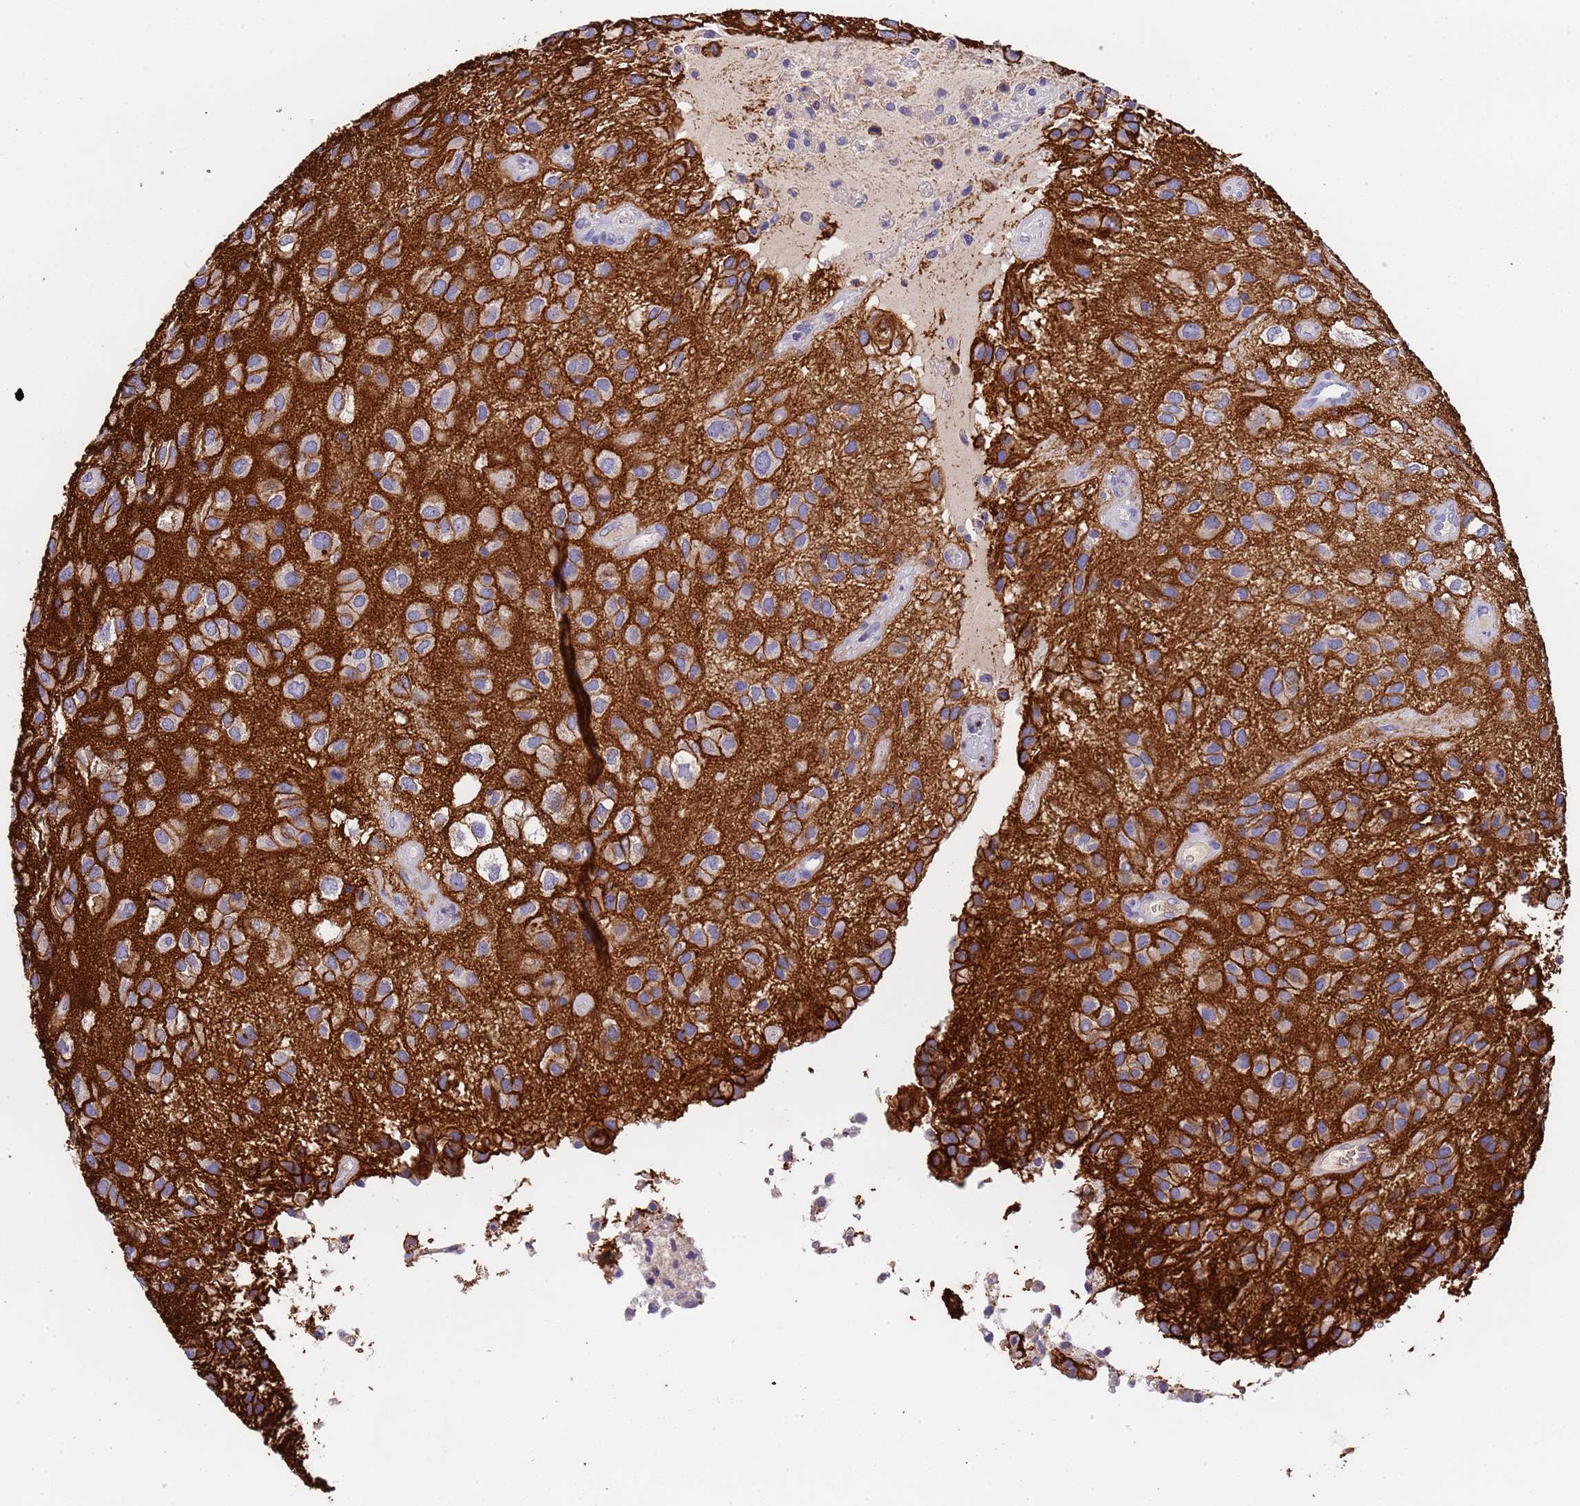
{"staining": {"intensity": "negative", "quantity": "none", "location": "none"}, "tissue": "glioma", "cell_type": "Tumor cells", "image_type": "cancer", "snomed": [{"axis": "morphology", "description": "Glioma, malignant, Low grade"}, {"axis": "topography", "description": "Brain"}], "caption": "The histopathology image exhibits no staining of tumor cells in malignant glioma (low-grade). (DAB immunohistochemistry with hematoxylin counter stain).", "gene": "SLC24A3", "patient": {"sex": "male", "age": 66}}